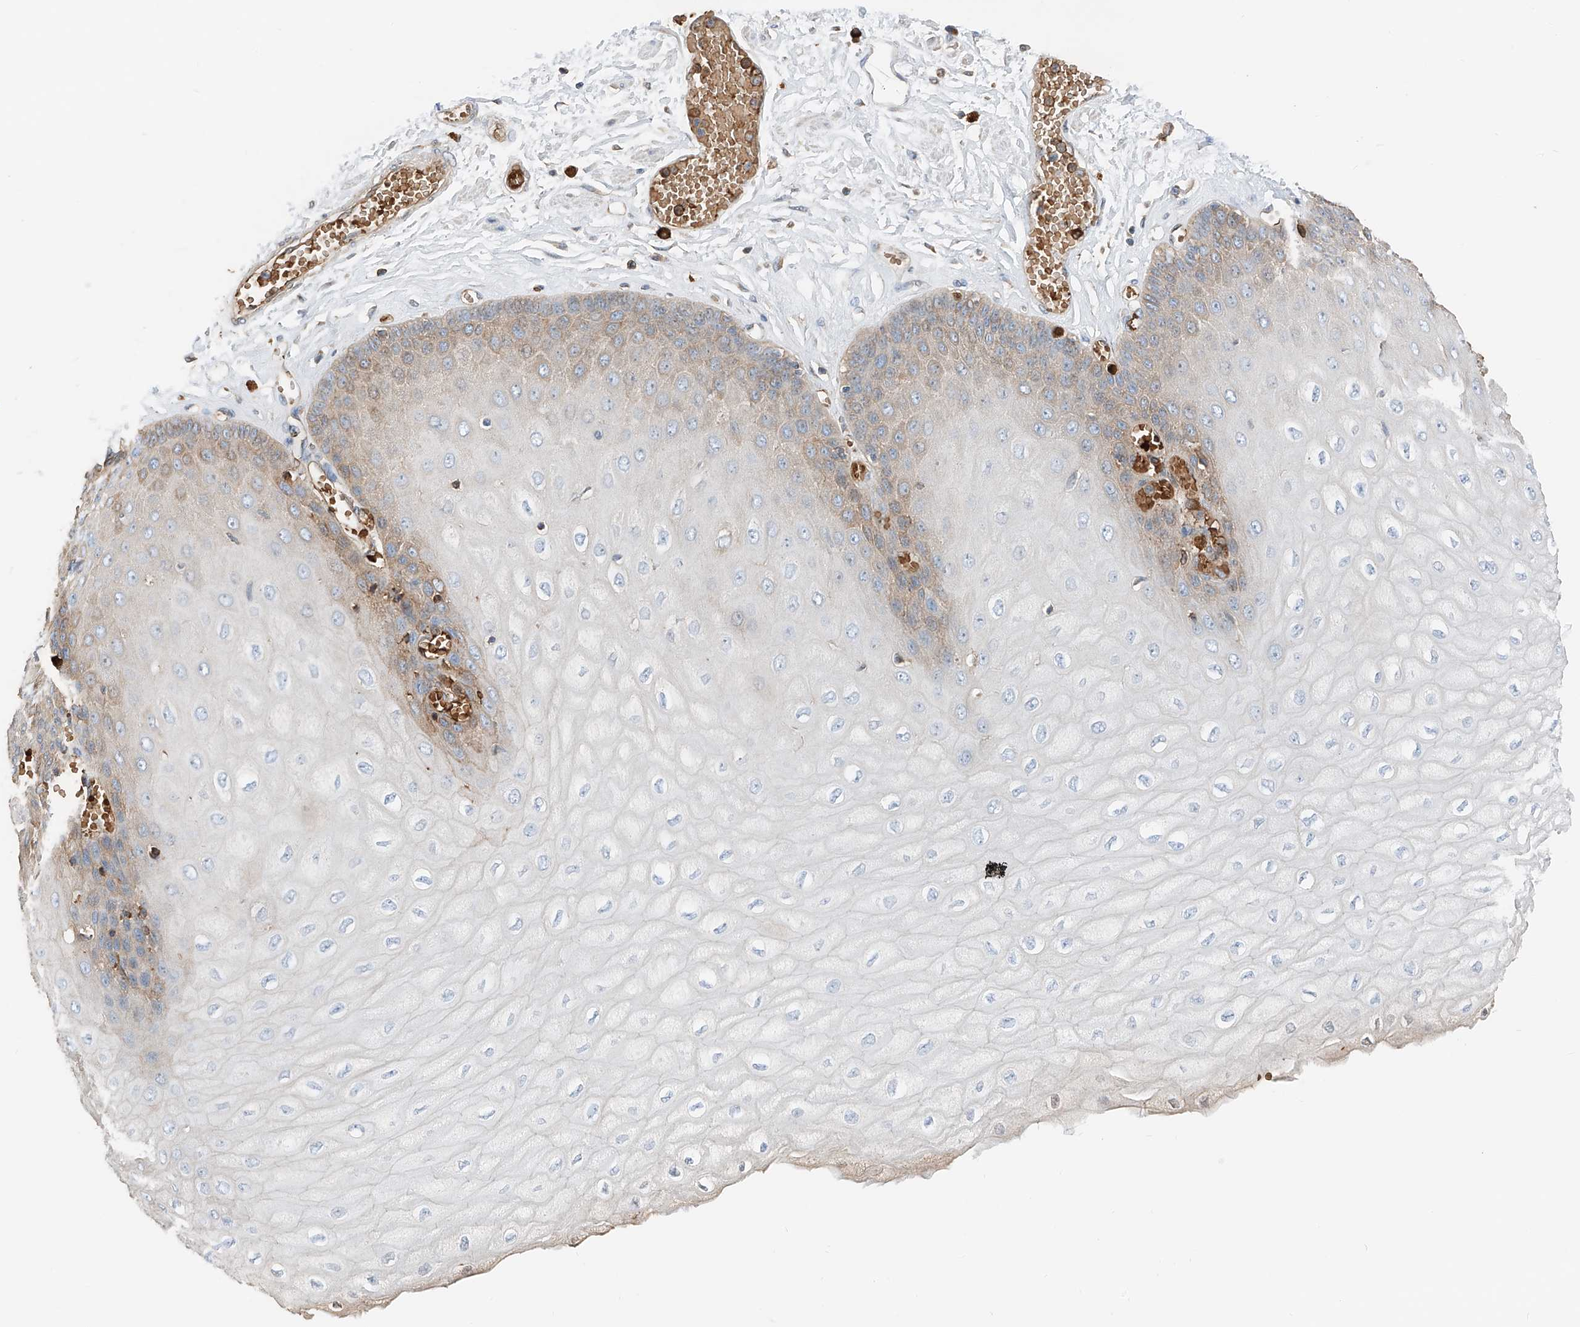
{"staining": {"intensity": "weak", "quantity": "<25%", "location": "cytoplasmic/membranous"}, "tissue": "esophagus", "cell_type": "Squamous epithelial cells", "image_type": "normal", "snomed": [{"axis": "morphology", "description": "Normal tissue, NOS"}, {"axis": "topography", "description": "Esophagus"}], "caption": "Esophagus was stained to show a protein in brown. There is no significant staining in squamous epithelial cells. Nuclei are stained in blue.", "gene": "PRSS23", "patient": {"sex": "male", "age": 60}}